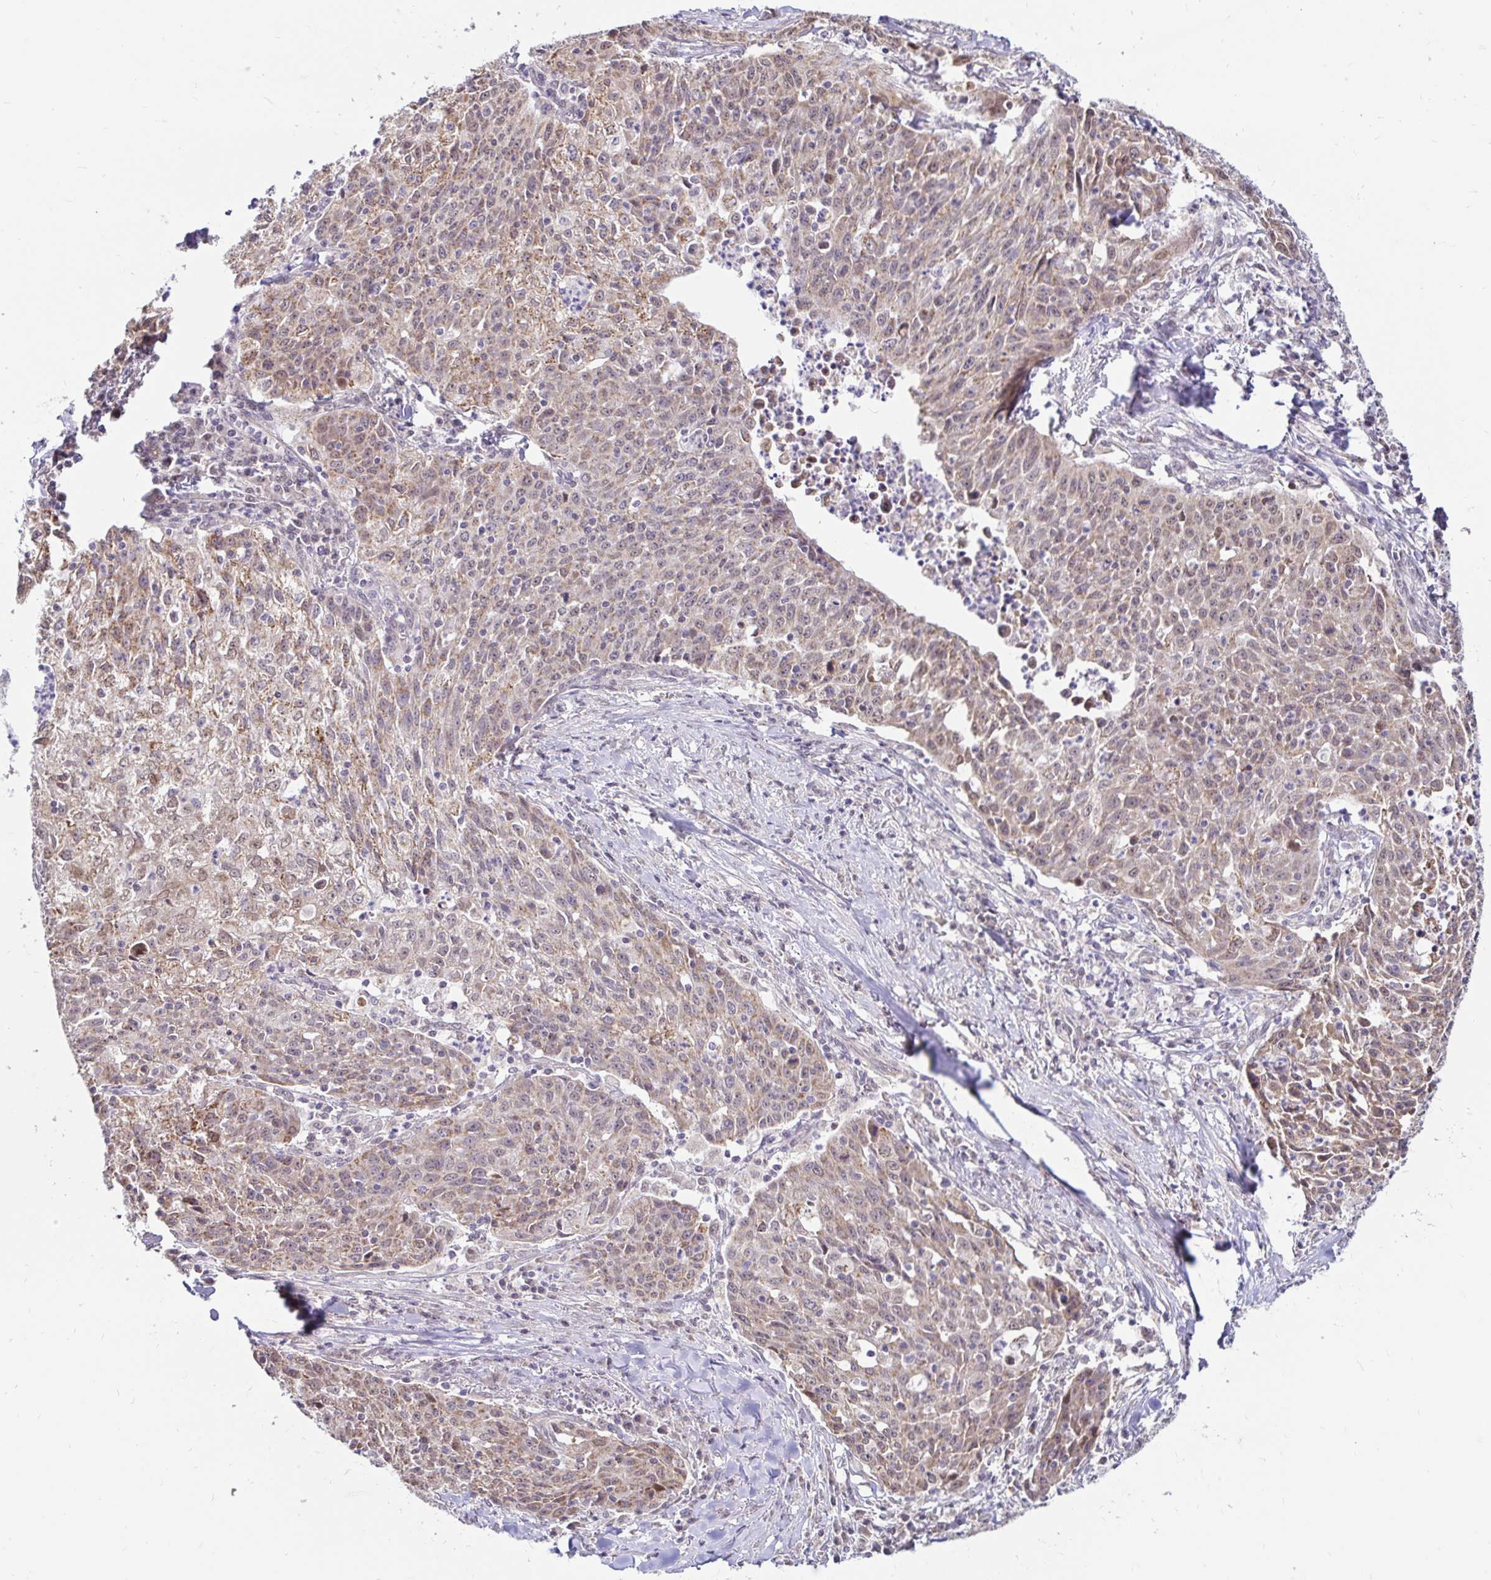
{"staining": {"intensity": "moderate", "quantity": ">75%", "location": "cytoplasmic/membranous"}, "tissue": "lung cancer", "cell_type": "Tumor cells", "image_type": "cancer", "snomed": [{"axis": "morphology", "description": "Squamous cell carcinoma, NOS"}, {"axis": "morphology", "description": "Squamous cell carcinoma, metastatic, NOS"}, {"axis": "topography", "description": "Bronchus"}, {"axis": "topography", "description": "Lung"}], "caption": "Moderate cytoplasmic/membranous positivity is seen in approximately >75% of tumor cells in lung cancer.", "gene": "TIMM50", "patient": {"sex": "male", "age": 62}}